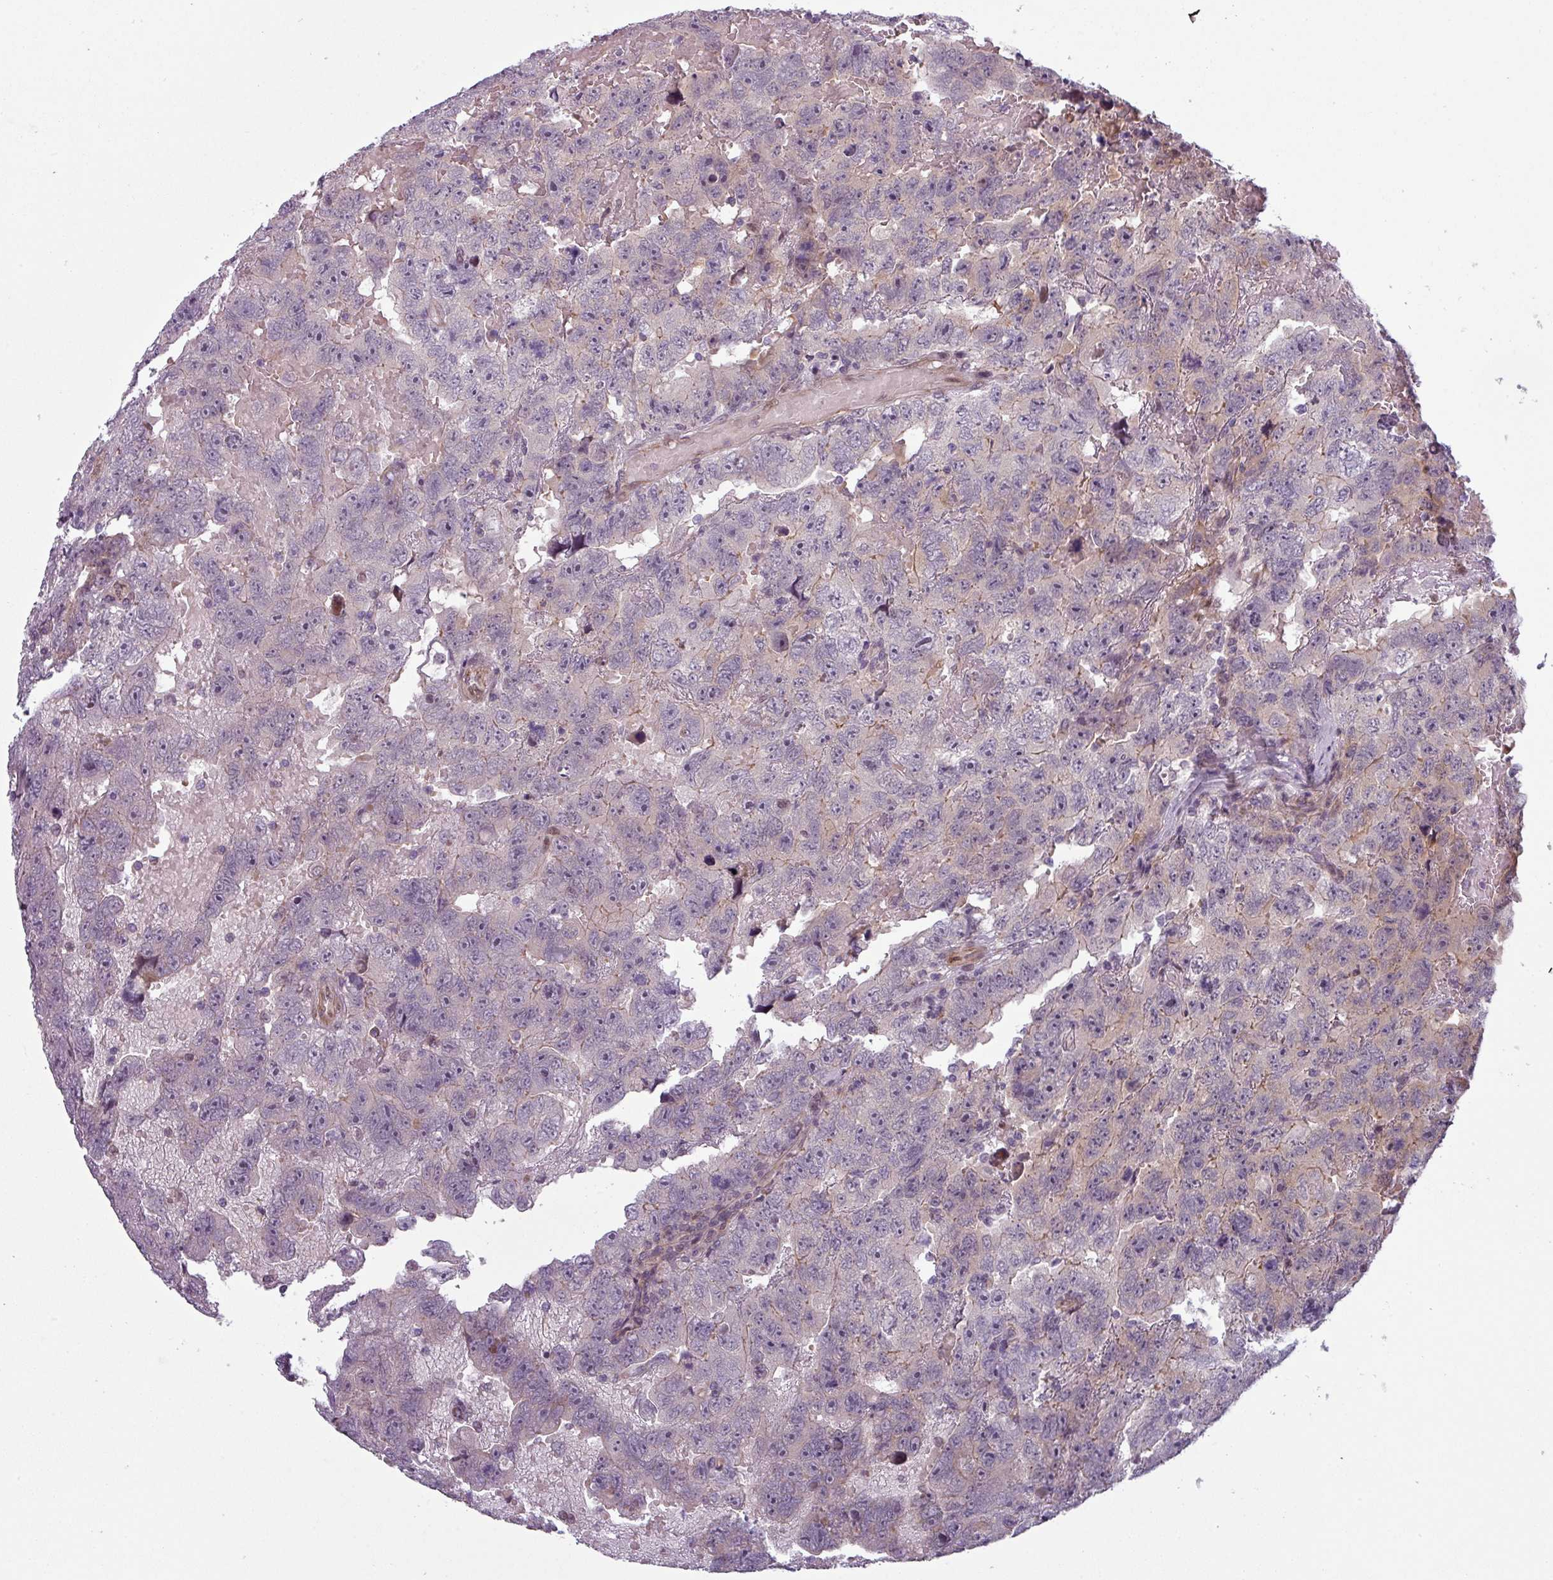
{"staining": {"intensity": "negative", "quantity": "none", "location": "none"}, "tissue": "testis cancer", "cell_type": "Tumor cells", "image_type": "cancer", "snomed": [{"axis": "morphology", "description": "Carcinoma, Embryonal, NOS"}, {"axis": "topography", "description": "Testis"}], "caption": "Immunohistochemistry (IHC) image of neoplastic tissue: embryonal carcinoma (testis) stained with DAB (3,3'-diaminobenzidine) demonstrates no significant protein expression in tumor cells.", "gene": "PRAMEF12", "patient": {"sex": "male", "age": 45}}